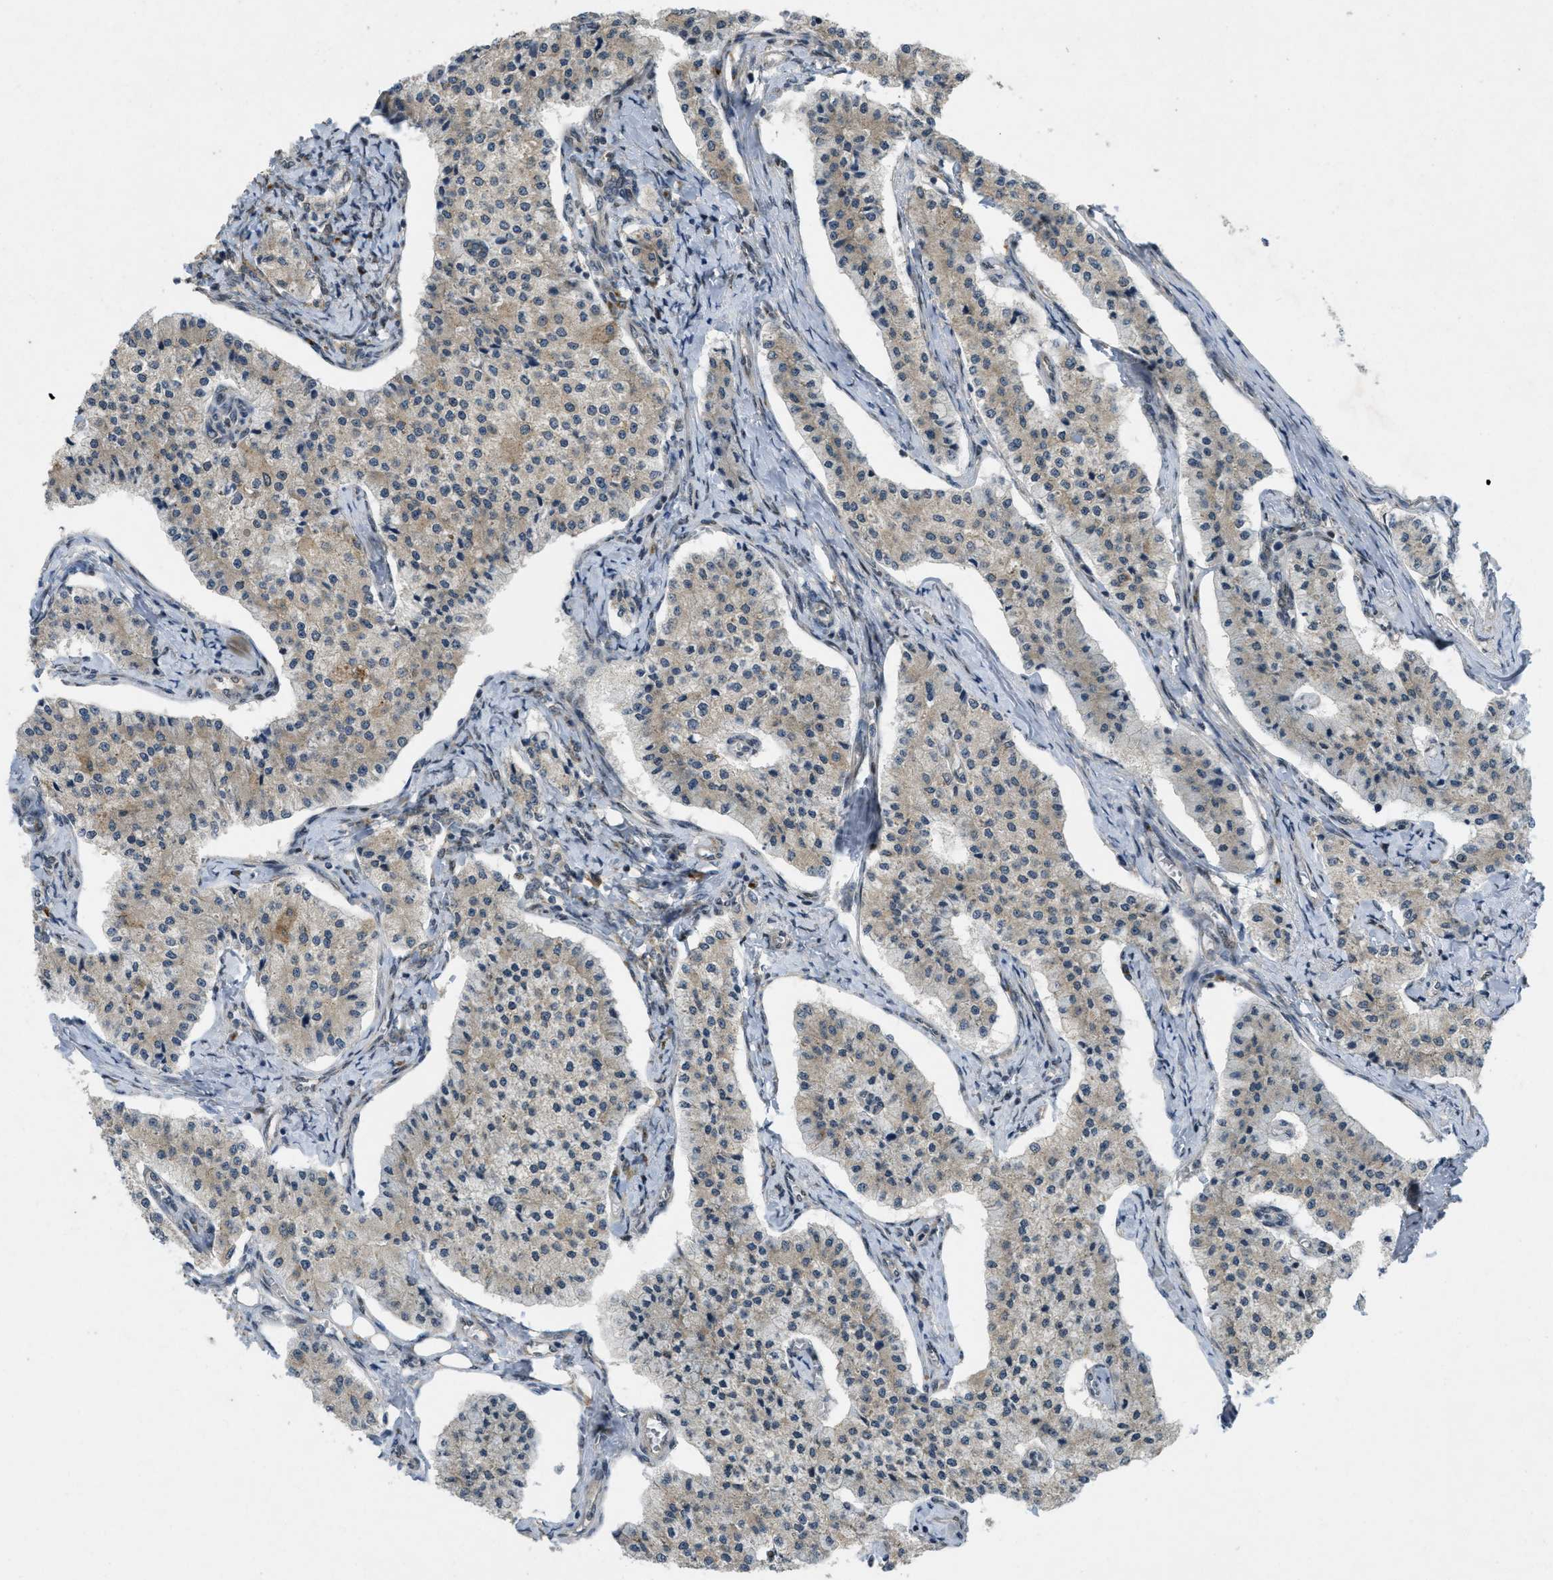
{"staining": {"intensity": "negative", "quantity": "none", "location": "none"}, "tissue": "carcinoid", "cell_type": "Tumor cells", "image_type": "cancer", "snomed": [{"axis": "morphology", "description": "Carcinoid, malignant, NOS"}, {"axis": "topography", "description": "Colon"}], "caption": "Immunohistochemistry (IHC) of human carcinoid reveals no positivity in tumor cells.", "gene": "IFNLR1", "patient": {"sex": "female", "age": 52}}